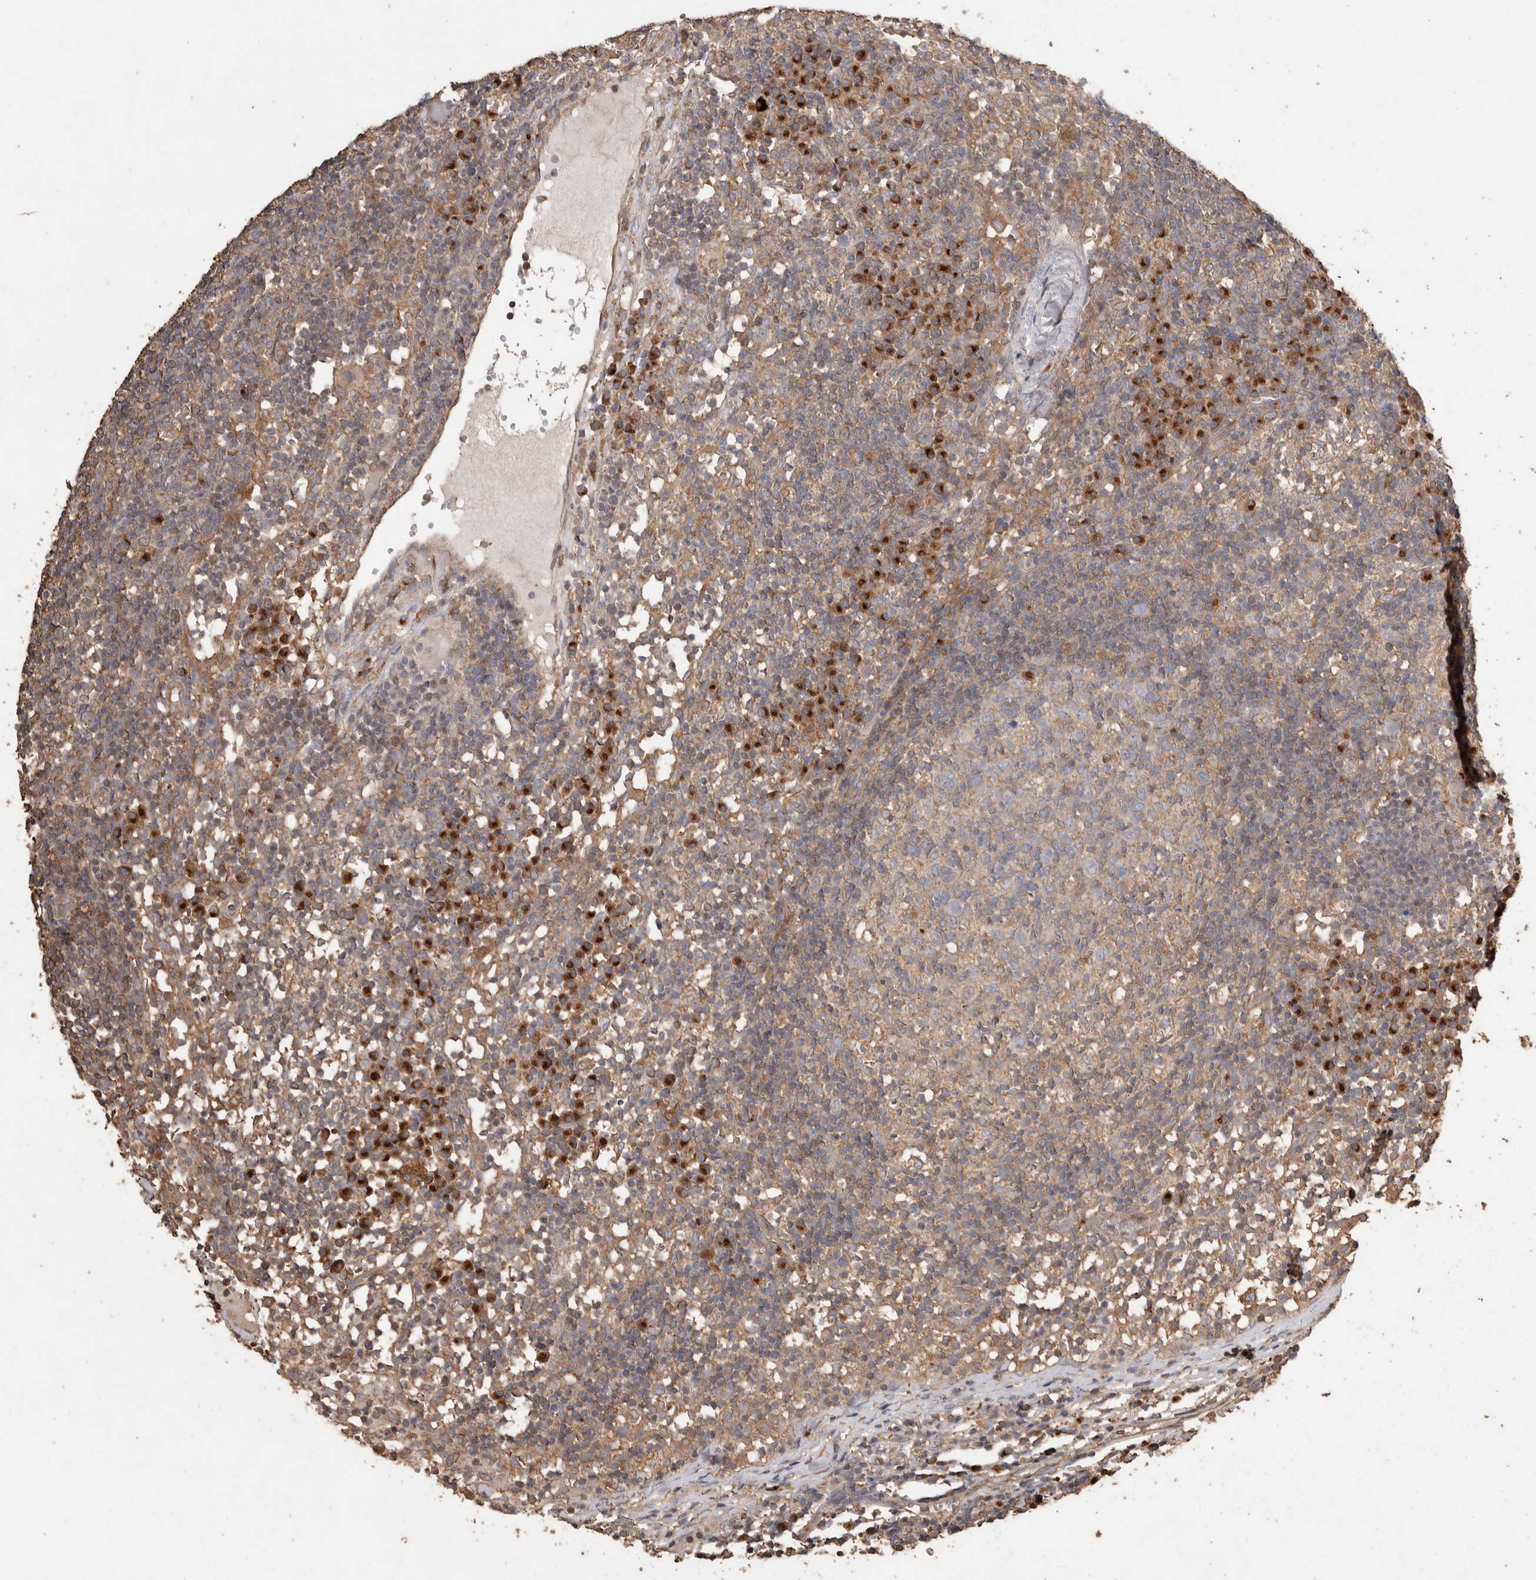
{"staining": {"intensity": "weak", "quantity": "25%-75%", "location": "cytoplasmic/membranous"}, "tissue": "lymph node", "cell_type": "Germinal center cells", "image_type": "normal", "snomed": [{"axis": "morphology", "description": "Normal tissue, NOS"}, {"axis": "morphology", "description": "Inflammation, NOS"}, {"axis": "topography", "description": "Lymph node"}], "caption": "Immunohistochemistry (IHC) staining of normal lymph node, which reveals low levels of weak cytoplasmic/membranous positivity in about 25%-75% of germinal center cells indicating weak cytoplasmic/membranous protein staining. The staining was performed using DAB (3,3'-diaminobenzidine) (brown) for protein detection and nuclei were counterstained in hematoxylin (blue).", "gene": "SNX31", "patient": {"sex": "male", "age": 55}}